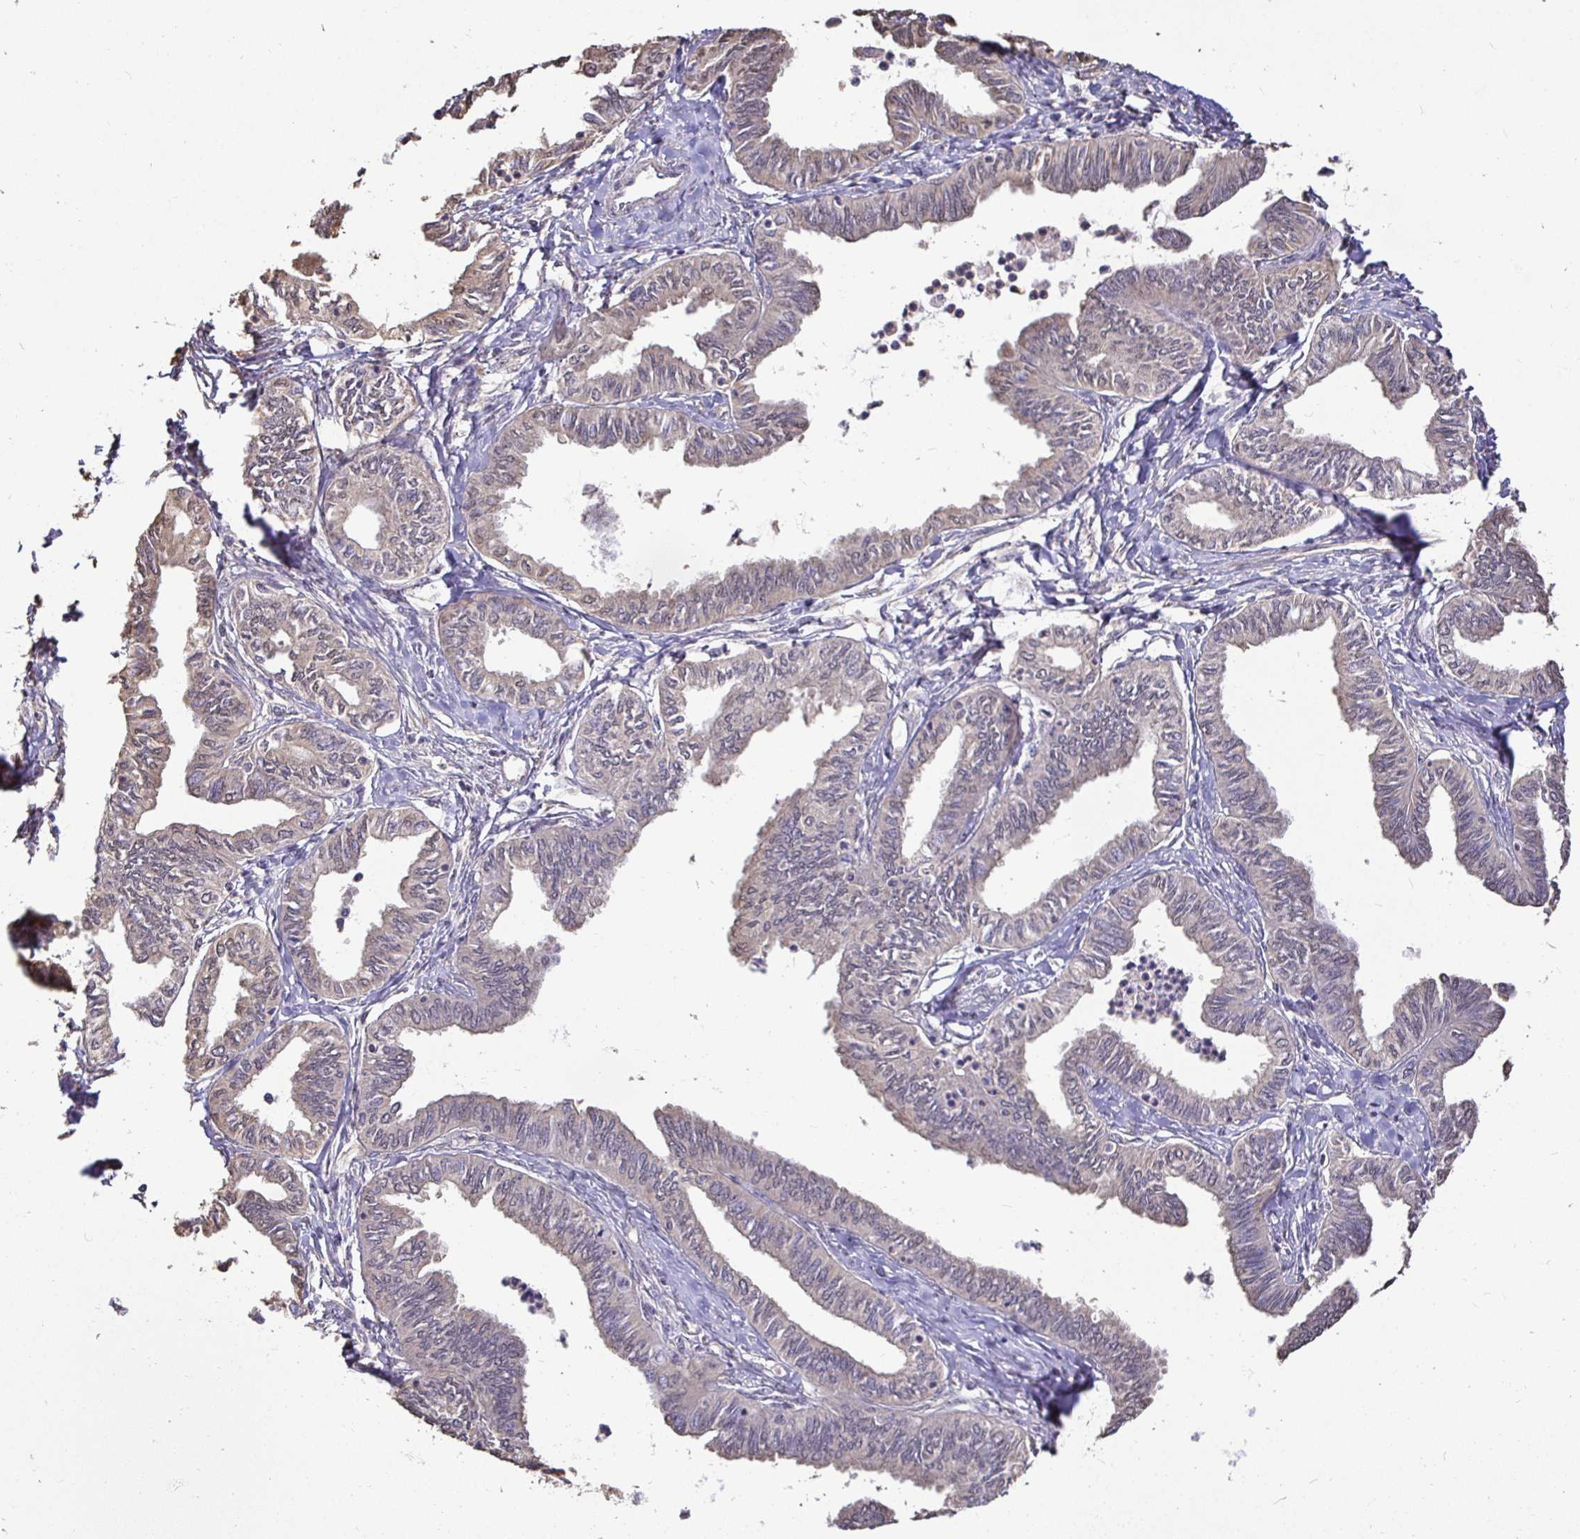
{"staining": {"intensity": "negative", "quantity": "none", "location": "none"}, "tissue": "ovarian cancer", "cell_type": "Tumor cells", "image_type": "cancer", "snomed": [{"axis": "morphology", "description": "Carcinoma, endometroid"}, {"axis": "topography", "description": "Ovary"}], "caption": "A histopathology image of ovarian endometroid carcinoma stained for a protein exhibits no brown staining in tumor cells. Nuclei are stained in blue.", "gene": "MAPK8IP3", "patient": {"sex": "female", "age": 70}}